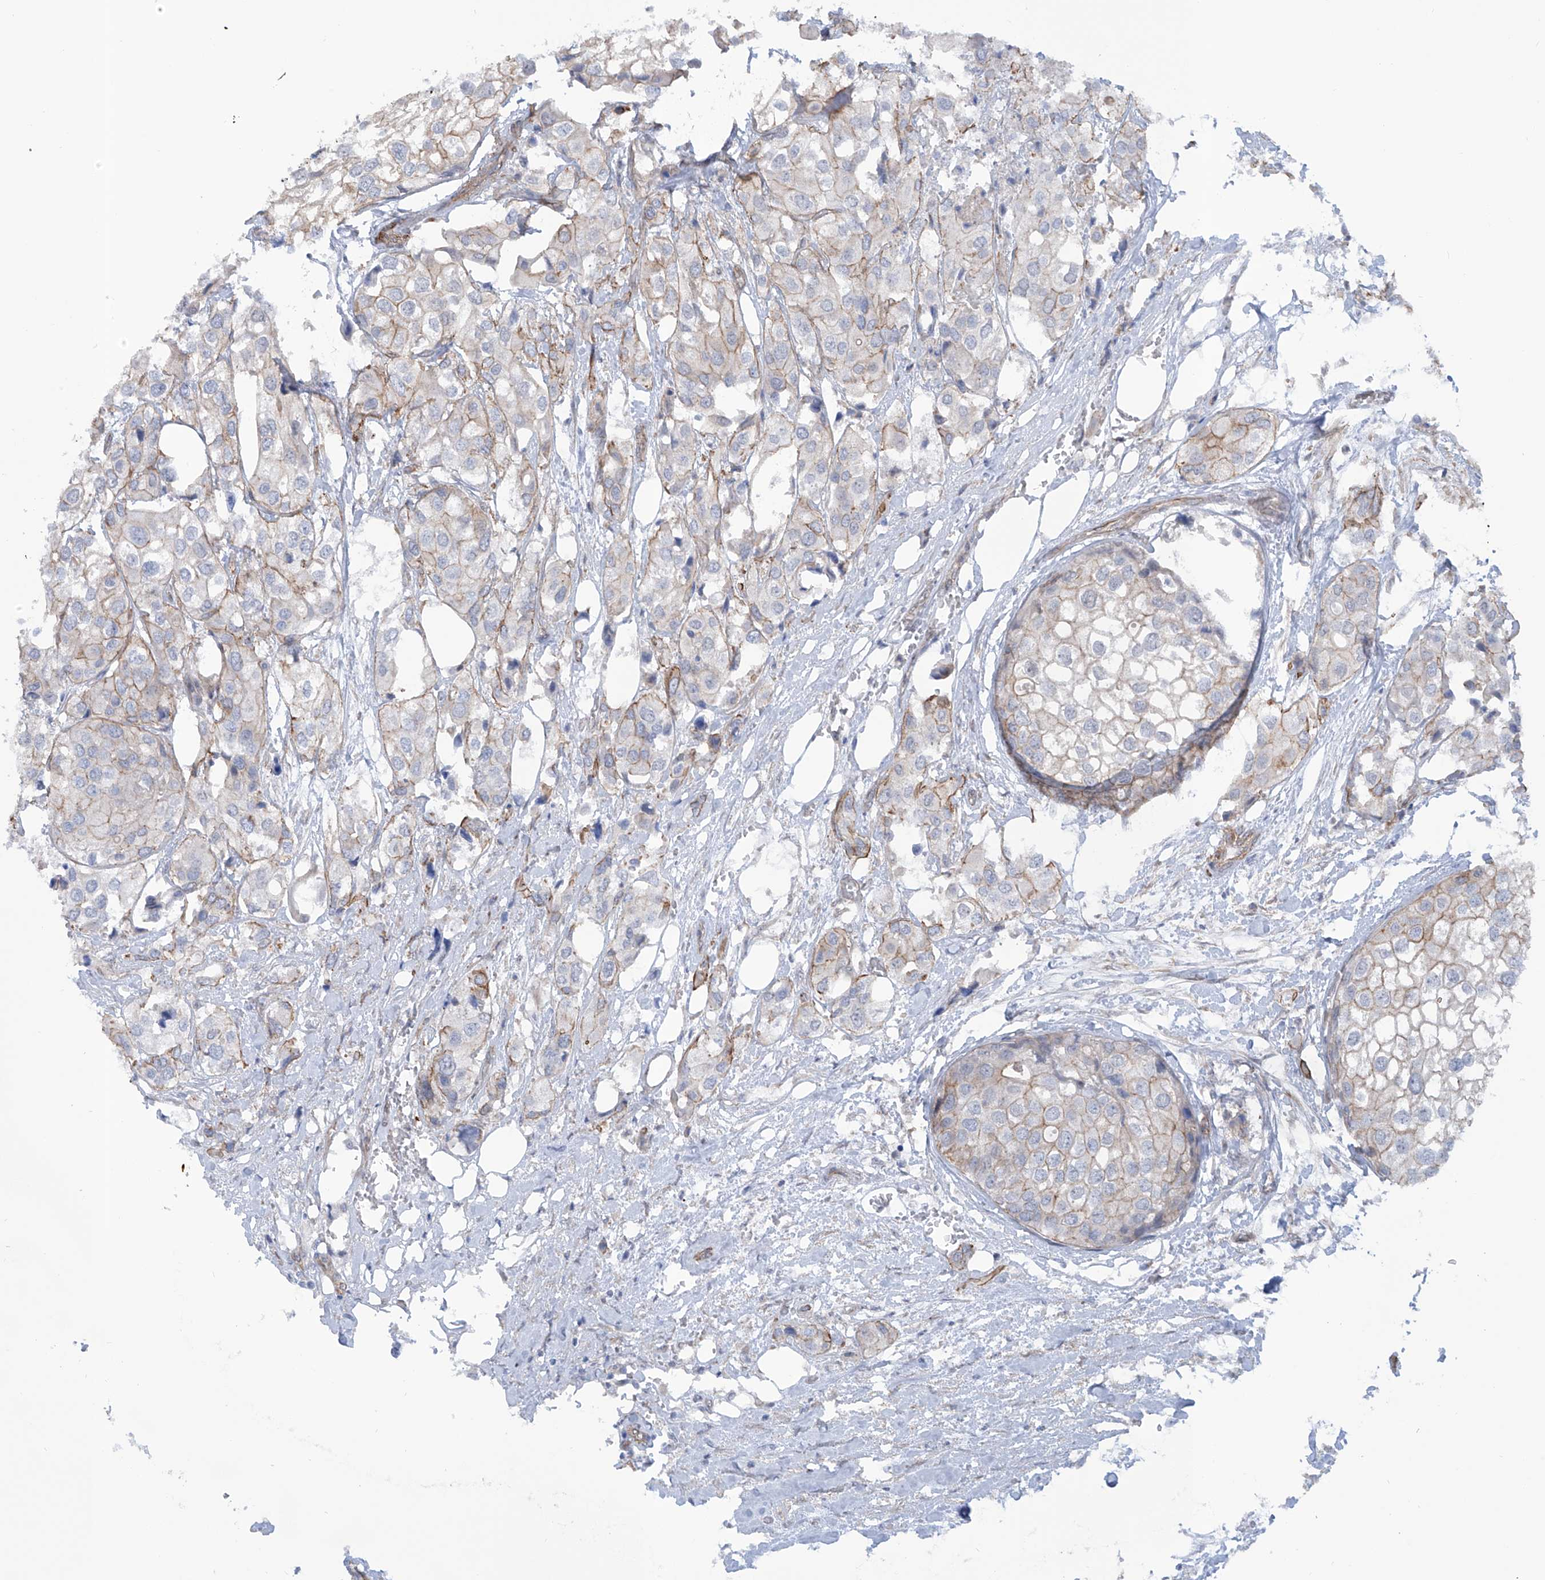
{"staining": {"intensity": "moderate", "quantity": "<25%", "location": "cytoplasmic/membranous"}, "tissue": "urothelial cancer", "cell_type": "Tumor cells", "image_type": "cancer", "snomed": [{"axis": "morphology", "description": "Urothelial carcinoma, High grade"}, {"axis": "topography", "description": "Urinary bladder"}], "caption": "Immunohistochemical staining of human urothelial cancer displays low levels of moderate cytoplasmic/membranous protein positivity in approximately <25% of tumor cells.", "gene": "ZNF490", "patient": {"sex": "male", "age": 64}}